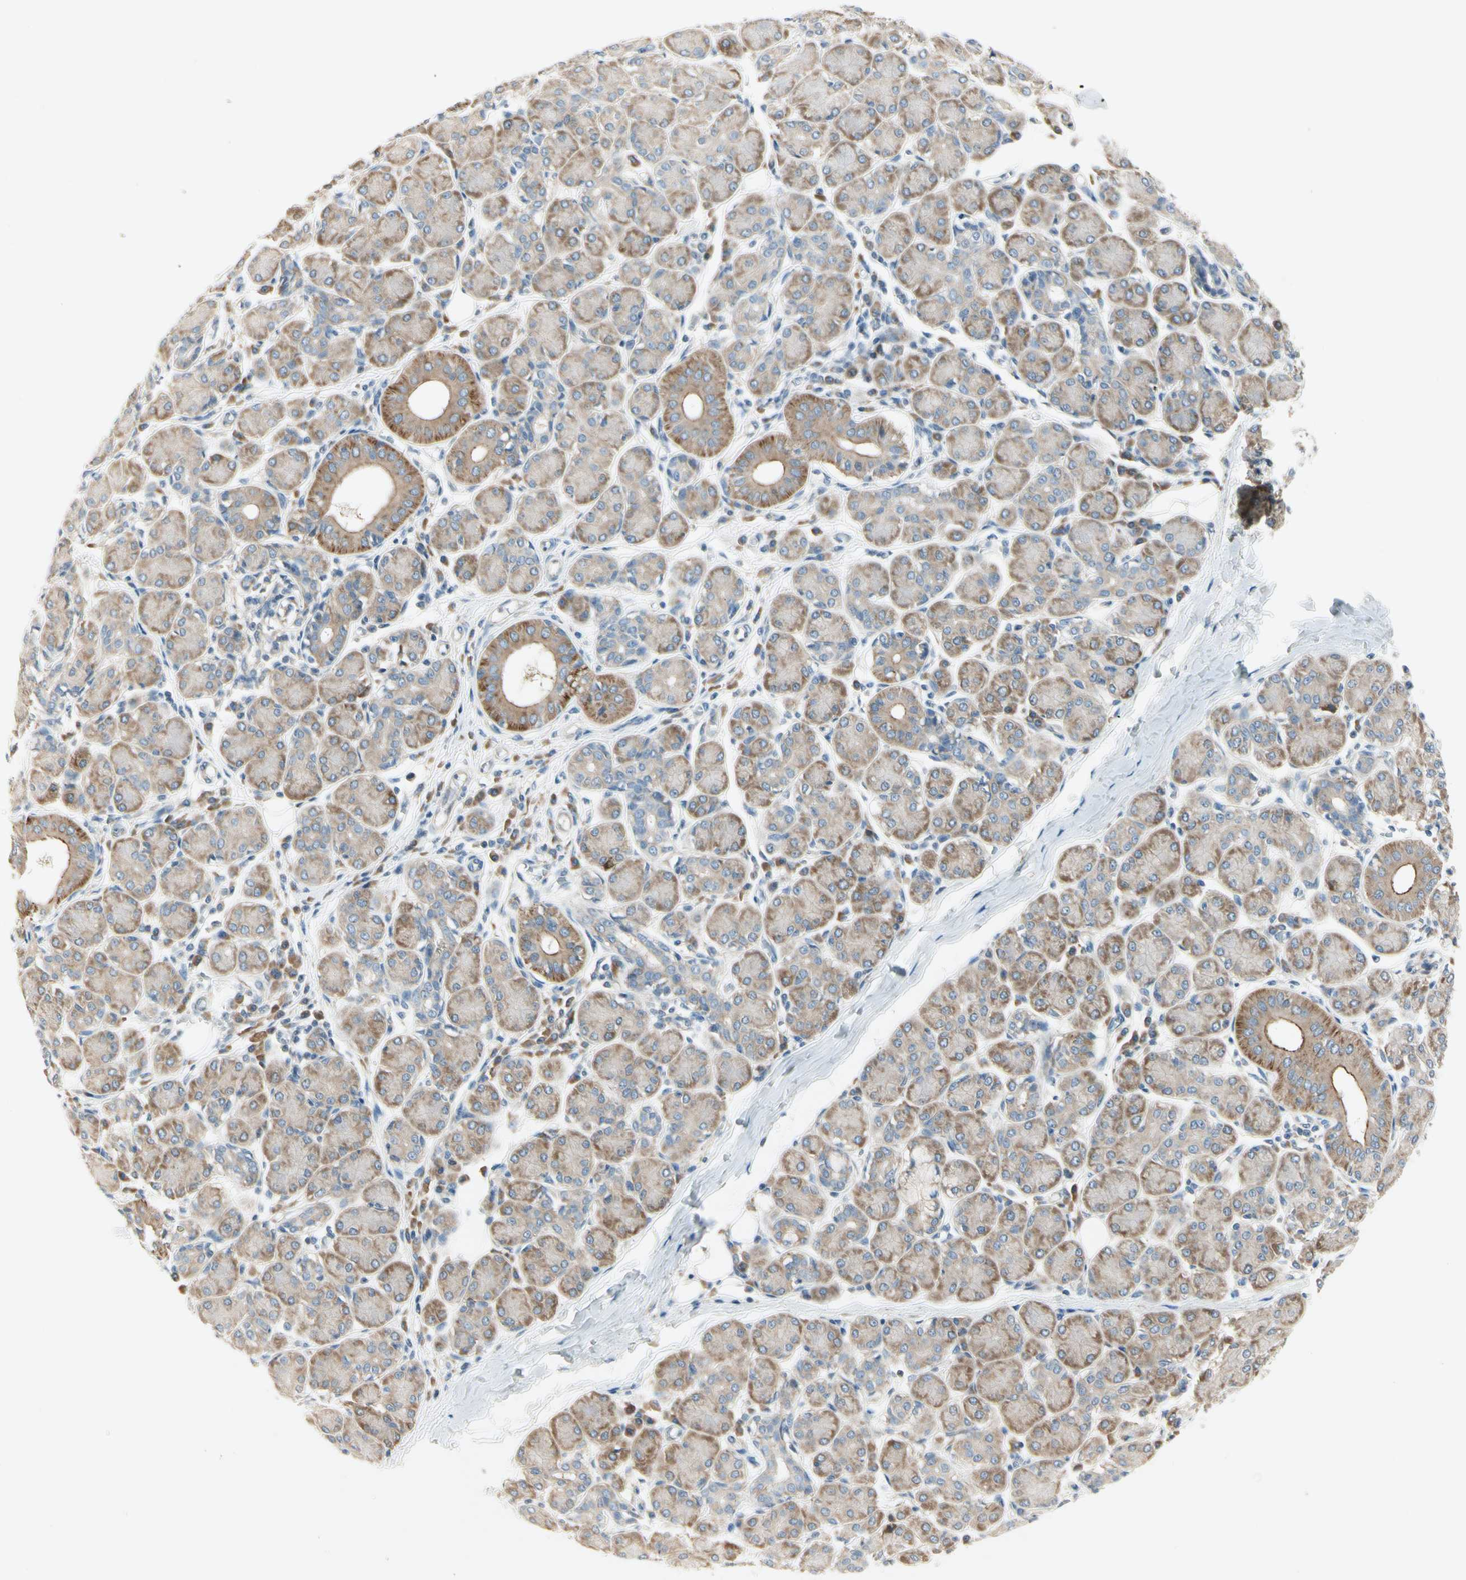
{"staining": {"intensity": "moderate", "quantity": ">75%", "location": "cytoplasmic/membranous"}, "tissue": "salivary gland", "cell_type": "Glandular cells", "image_type": "normal", "snomed": [{"axis": "morphology", "description": "Normal tissue, NOS"}, {"axis": "morphology", "description": "Inflammation, NOS"}, {"axis": "topography", "description": "Lymph node"}, {"axis": "topography", "description": "Salivary gland"}], "caption": "Immunohistochemical staining of unremarkable salivary gland shows >75% levels of moderate cytoplasmic/membranous protein staining in about >75% of glandular cells.", "gene": "IL1R1", "patient": {"sex": "male", "age": 3}}